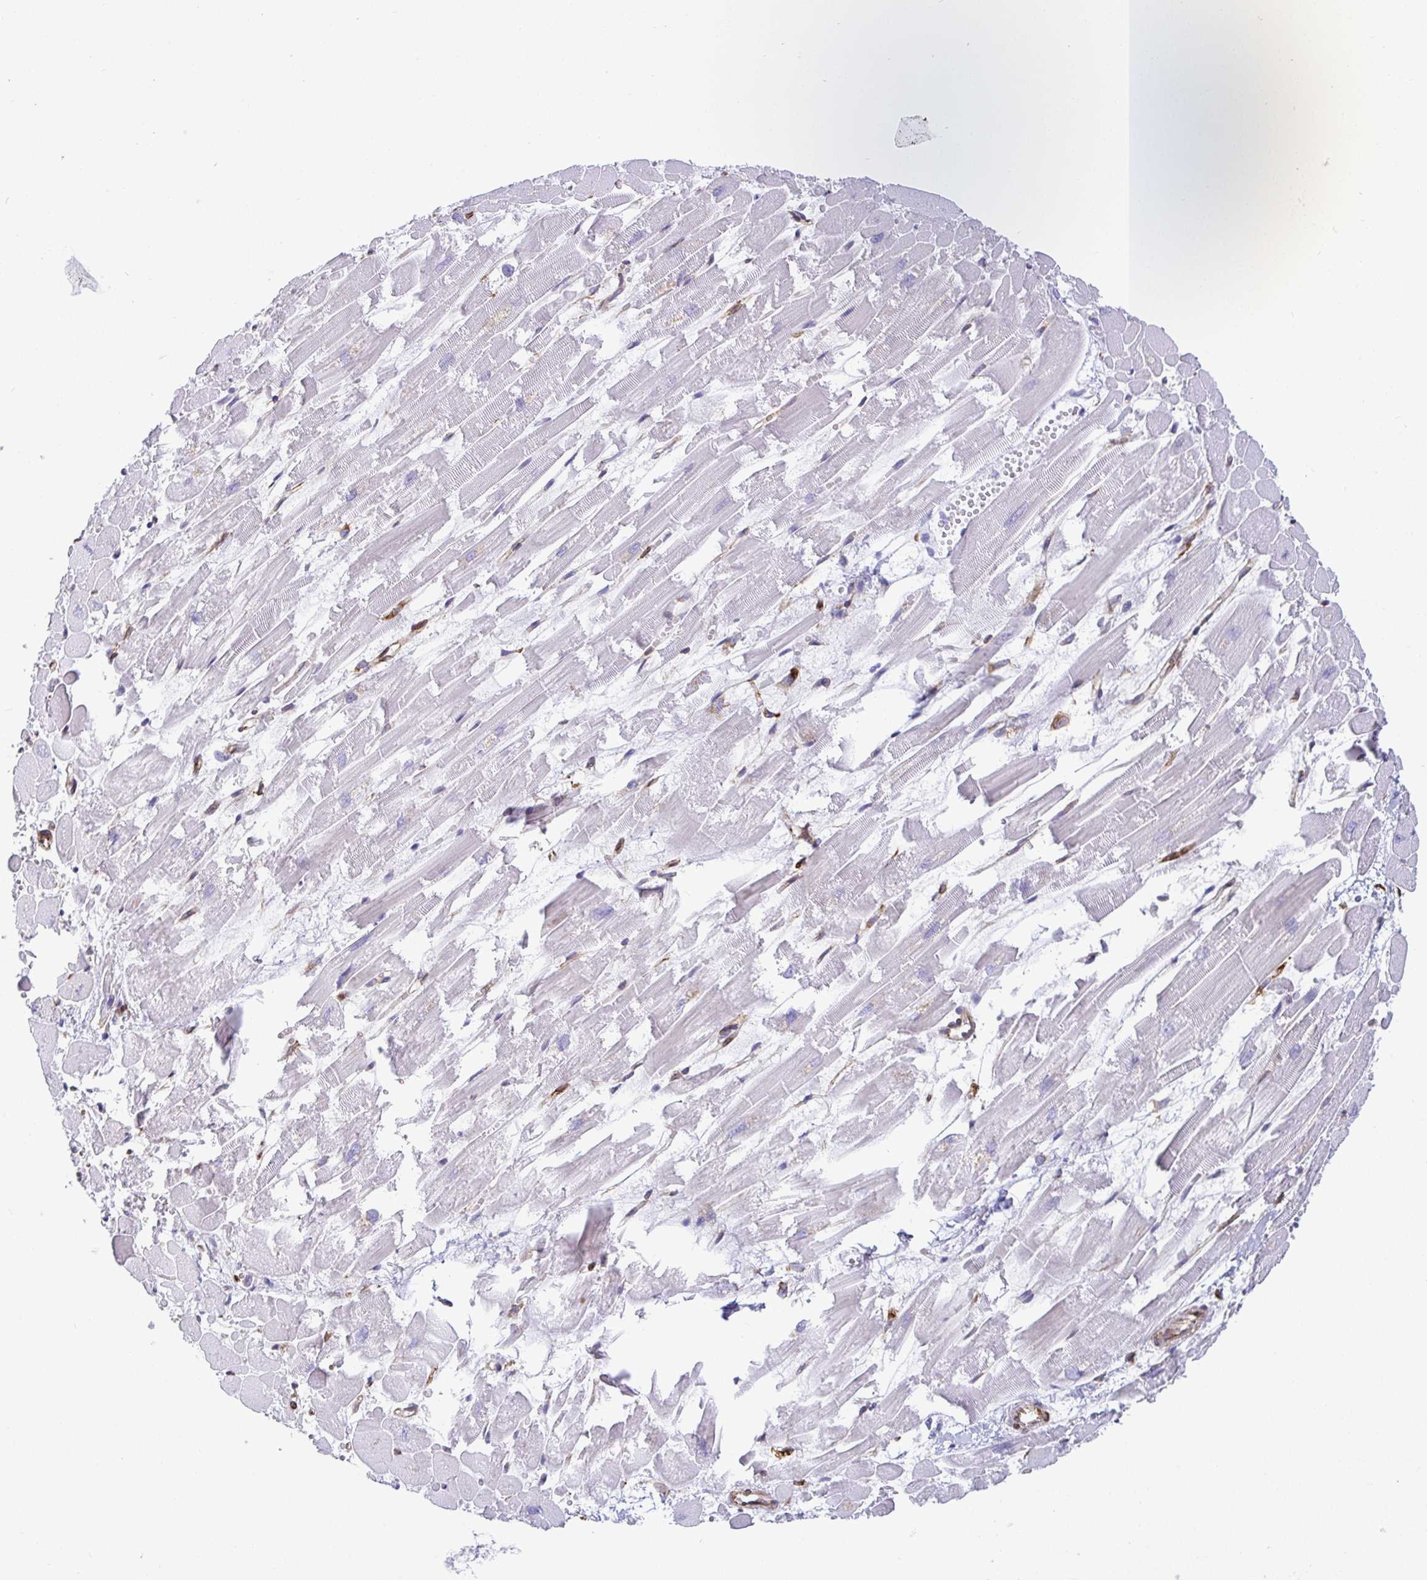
{"staining": {"intensity": "weak", "quantity": "<25%", "location": "cytoplasmic/membranous"}, "tissue": "heart muscle", "cell_type": "Cardiomyocytes", "image_type": "normal", "snomed": [{"axis": "morphology", "description": "Normal tissue, NOS"}, {"axis": "topography", "description": "Heart"}], "caption": "This is an immunohistochemistry histopathology image of unremarkable human heart muscle. There is no staining in cardiomyocytes.", "gene": "TP53I11", "patient": {"sex": "female", "age": 52}}